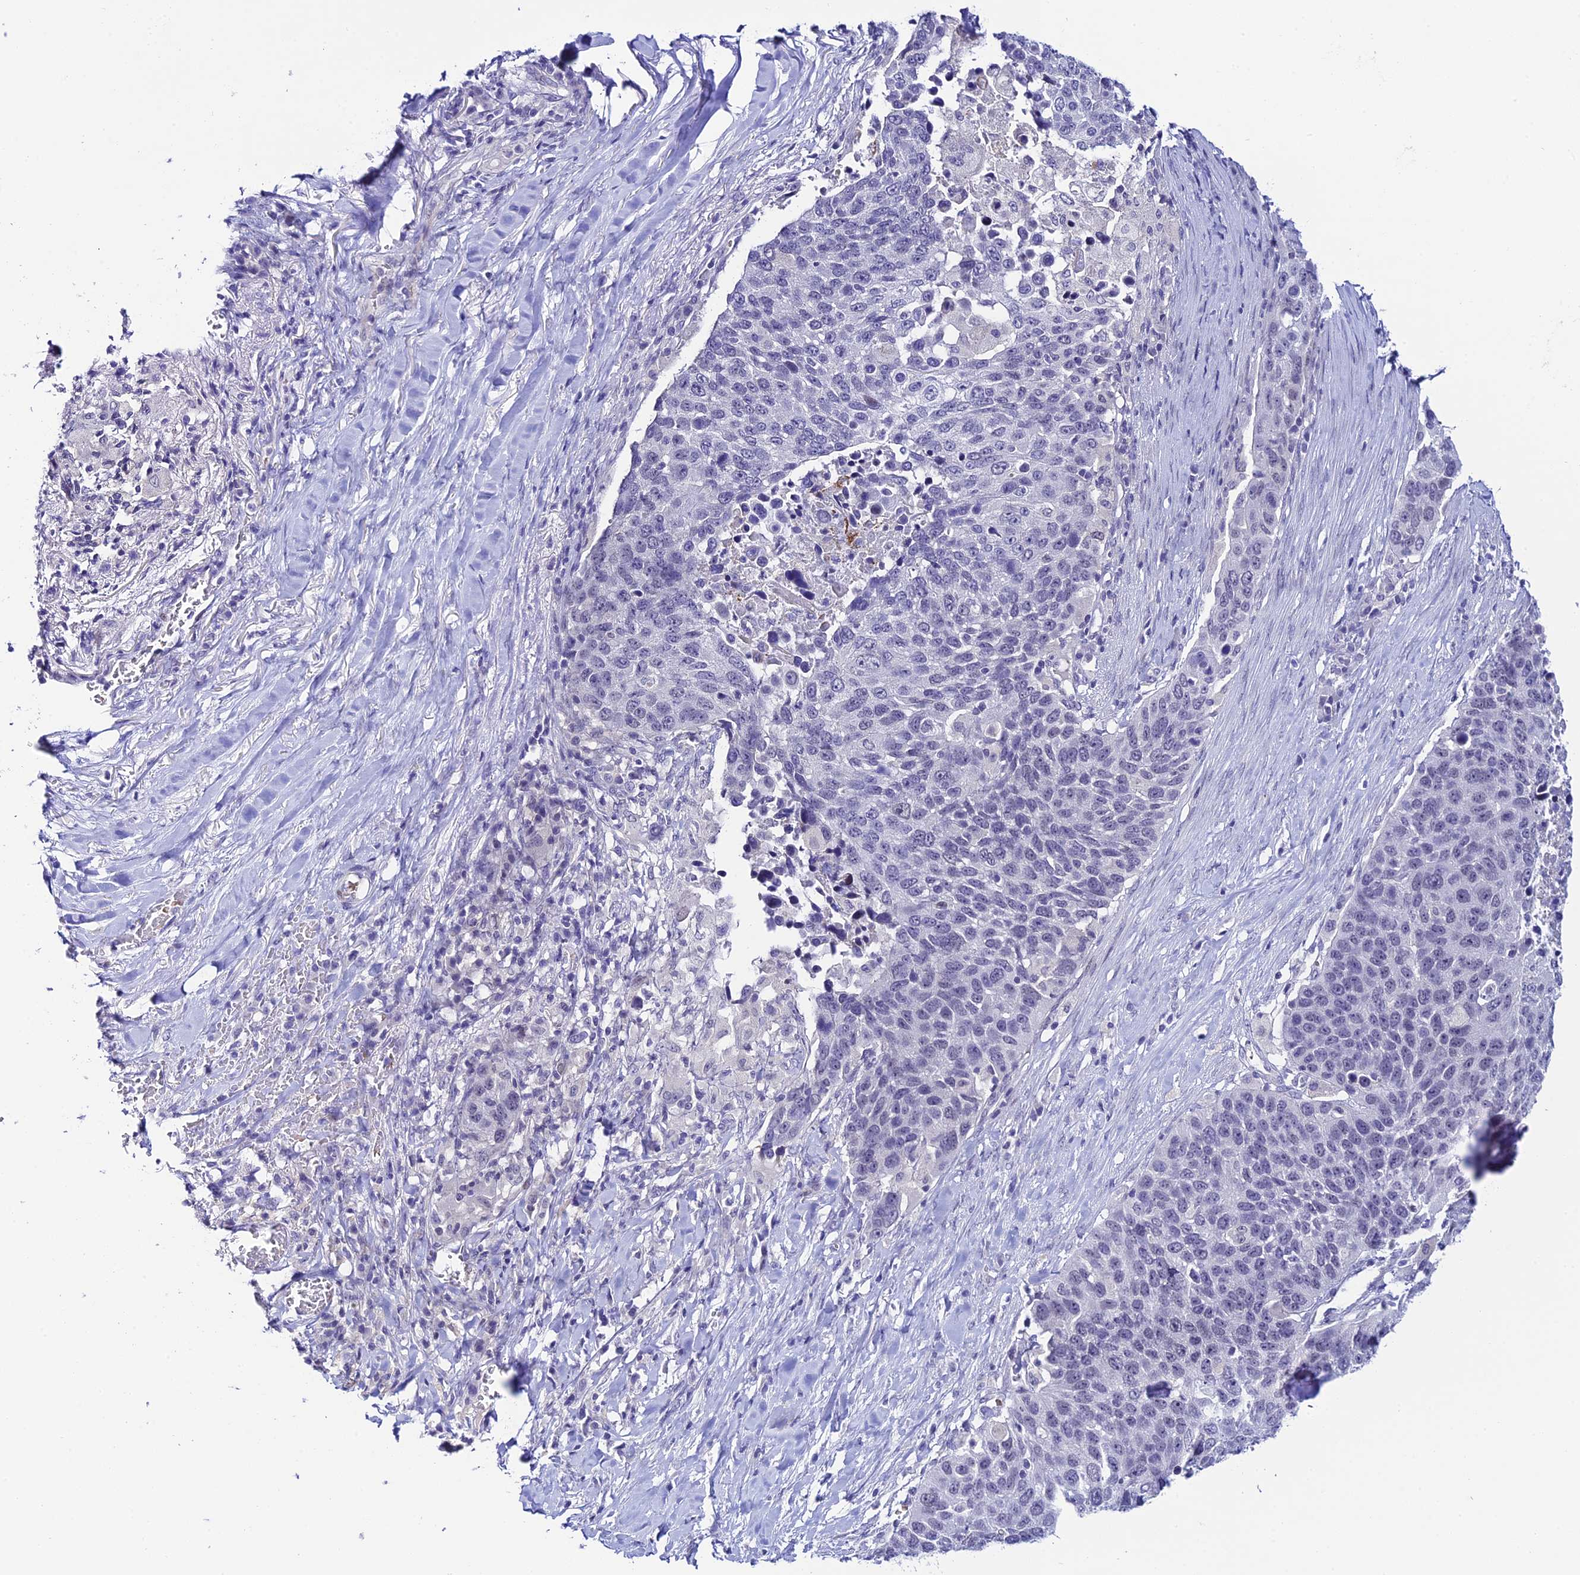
{"staining": {"intensity": "negative", "quantity": "none", "location": "none"}, "tissue": "lung cancer", "cell_type": "Tumor cells", "image_type": "cancer", "snomed": [{"axis": "morphology", "description": "Normal tissue, NOS"}, {"axis": "morphology", "description": "Squamous cell carcinoma, NOS"}, {"axis": "topography", "description": "Lymph node"}, {"axis": "topography", "description": "Lung"}], "caption": "An image of human lung squamous cell carcinoma is negative for staining in tumor cells.", "gene": "RASGEF1B", "patient": {"sex": "male", "age": 66}}